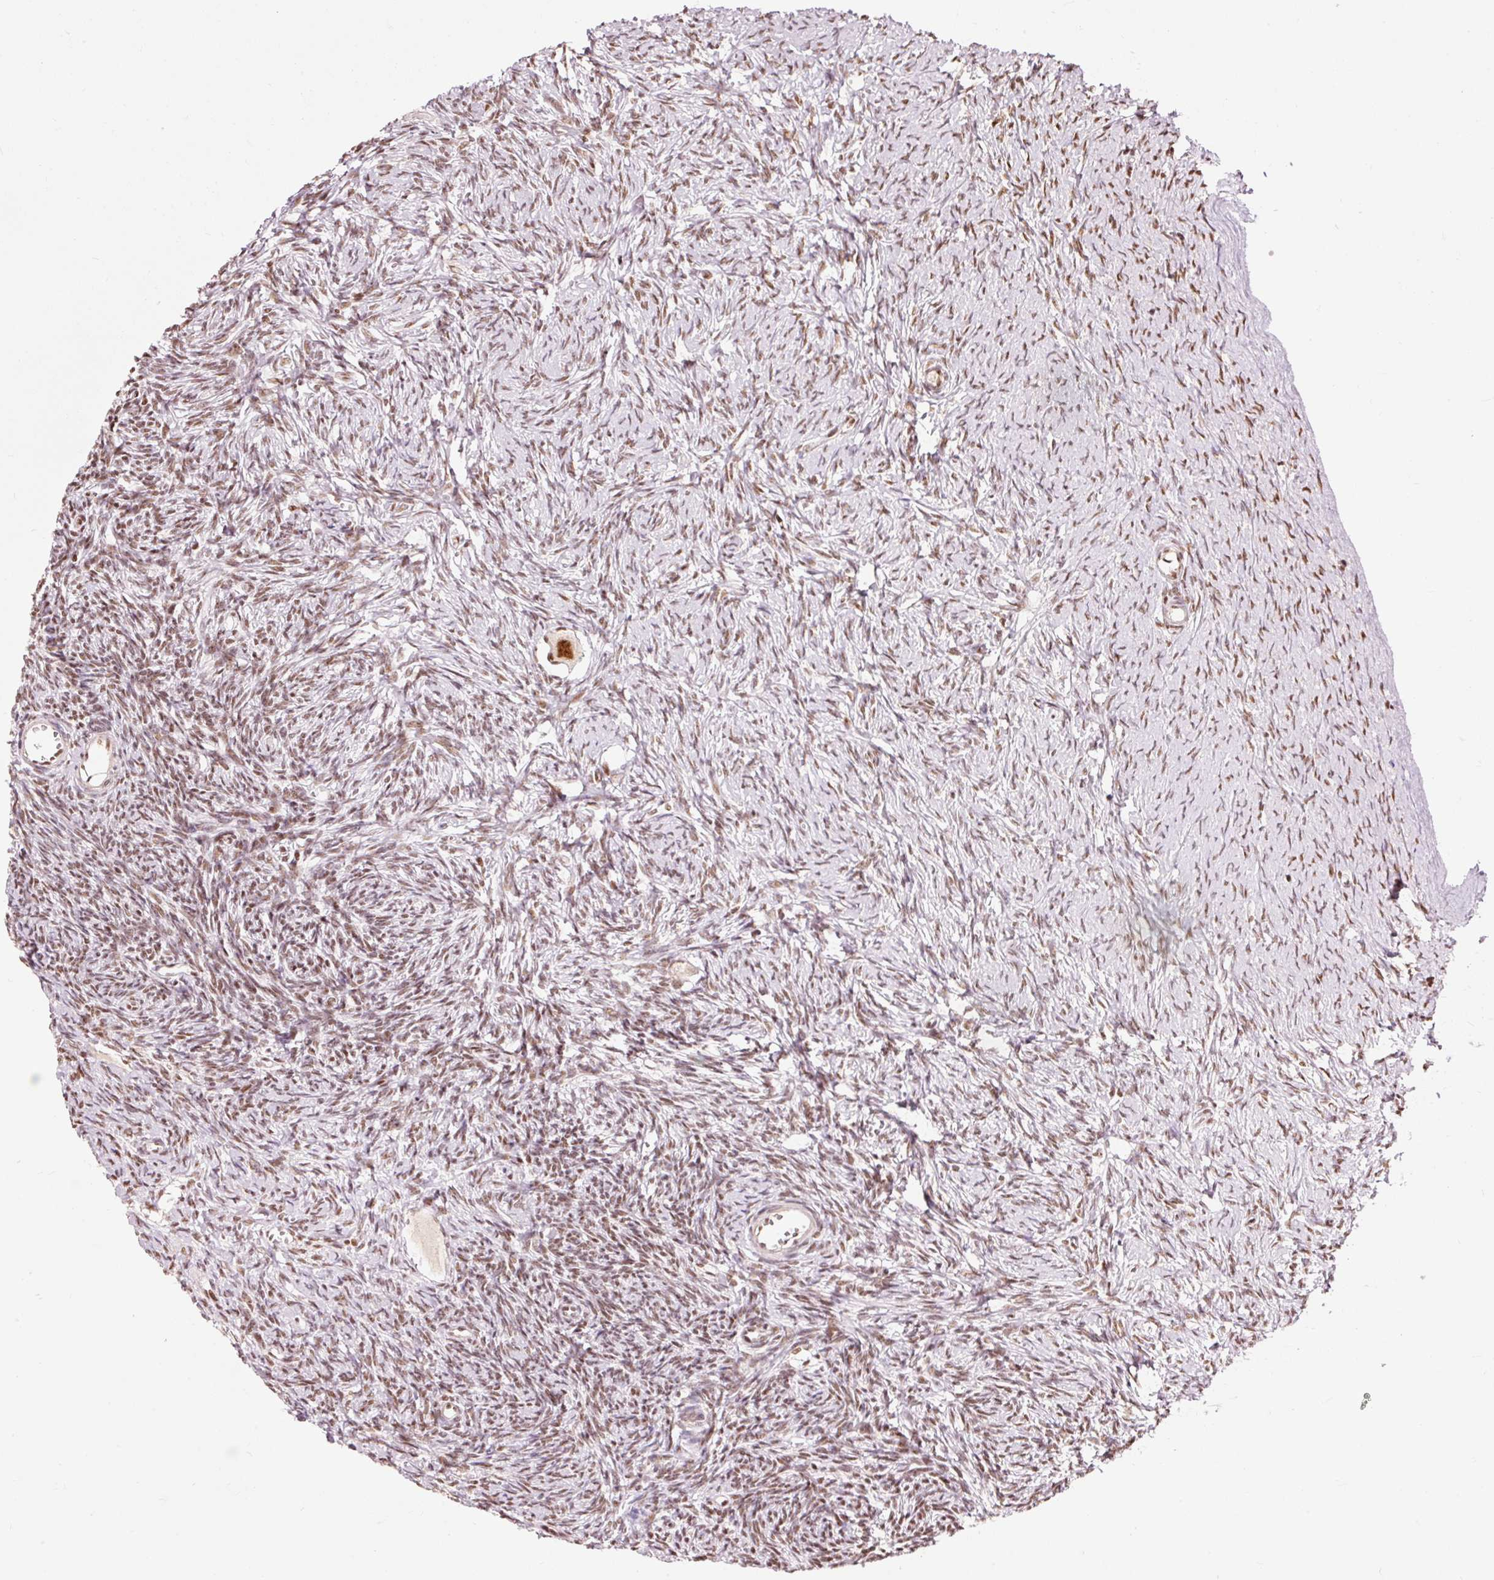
{"staining": {"intensity": "strong", "quantity": ">75%", "location": "nuclear"}, "tissue": "ovary", "cell_type": "Follicle cells", "image_type": "normal", "snomed": [{"axis": "morphology", "description": "Normal tissue, NOS"}, {"axis": "topography", "description": "Ovary"}], "caption": "This histopathology image reveals immunohistochemistry staining of unremarkable human ovary, with high strong nuclear positivity in approximately >75% of follicle cells.", "gene": "ZBTB44", "patient": {"sex": "female", "age": 39}}